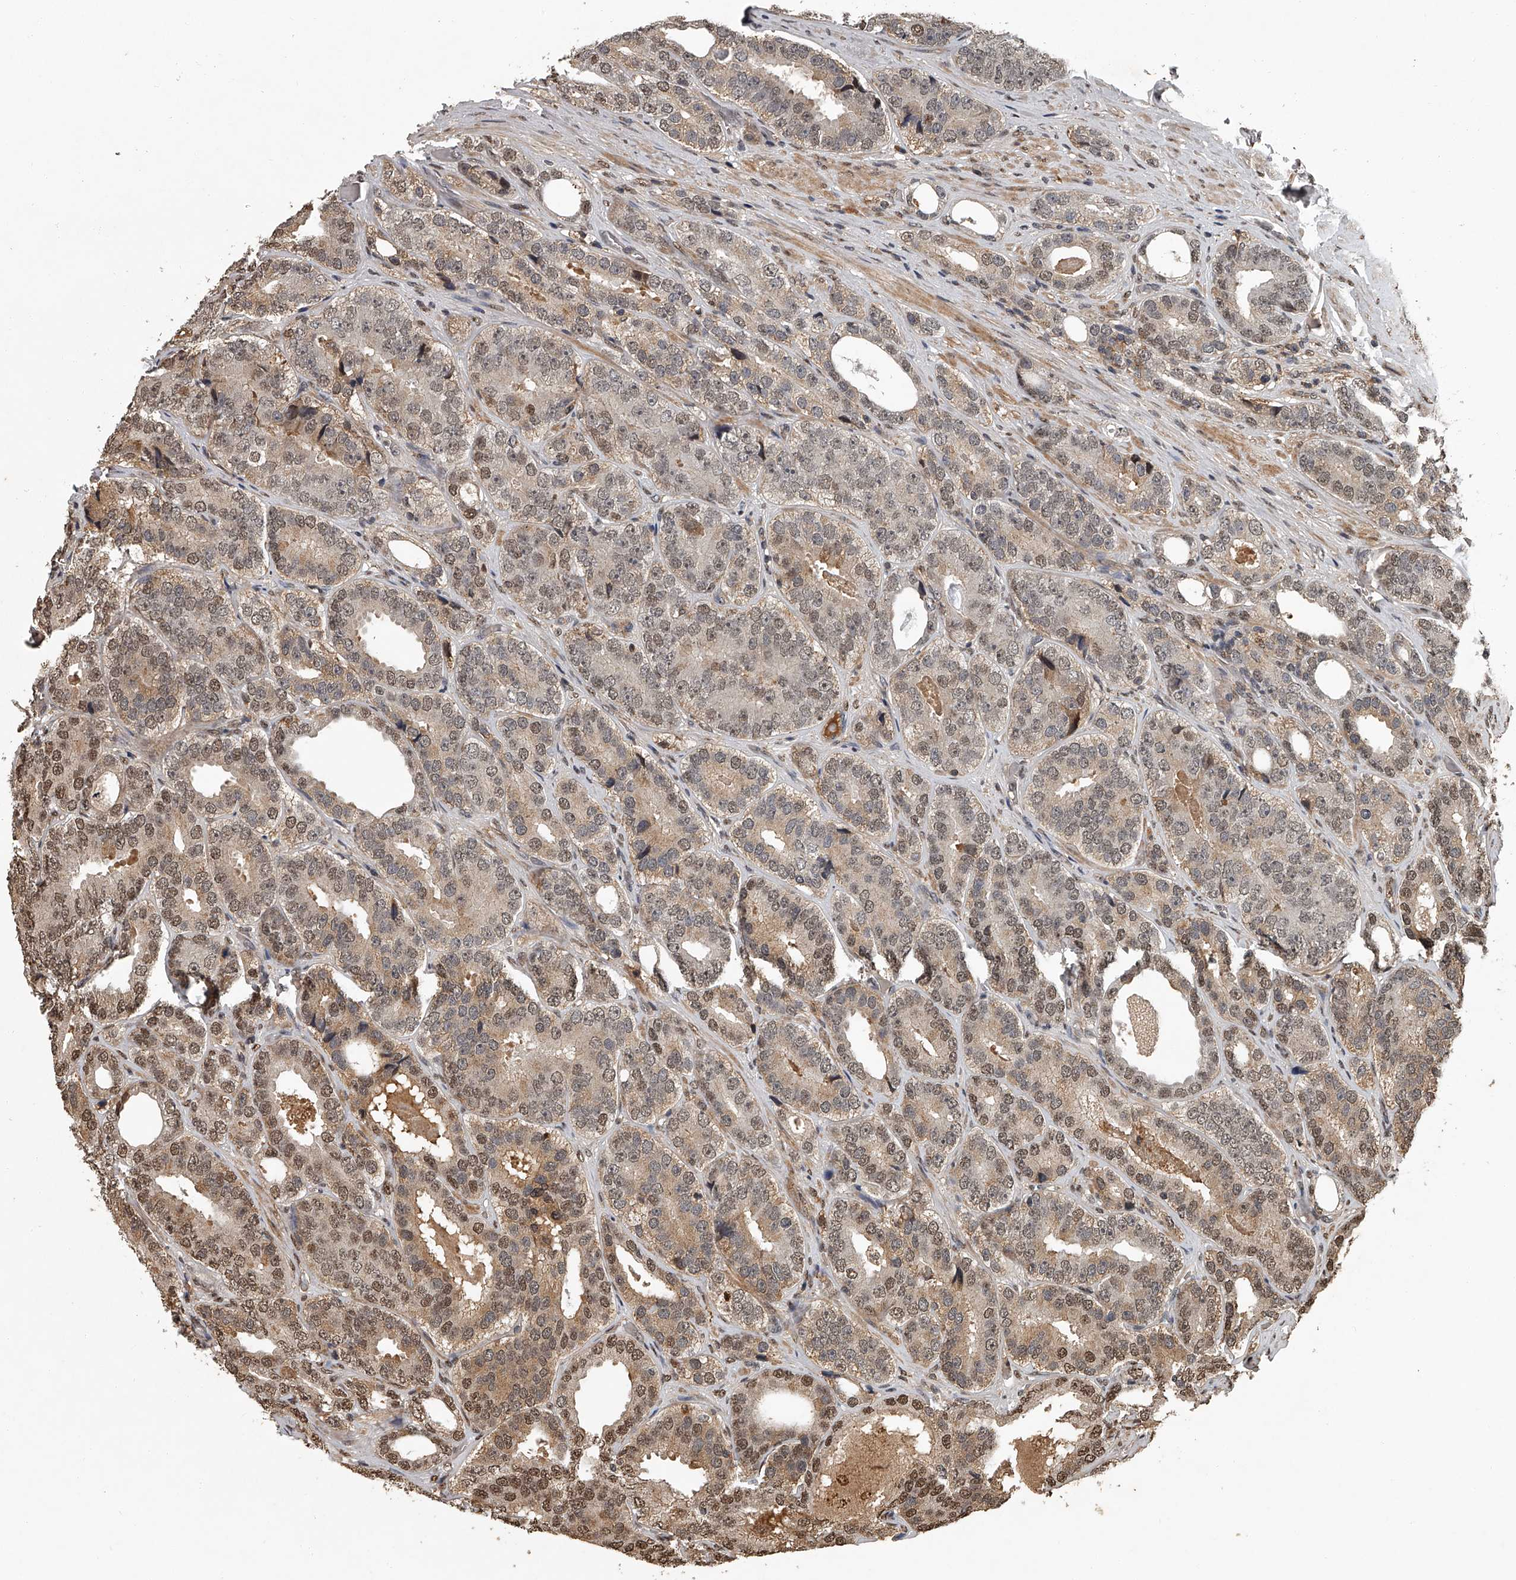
{"staining": {"intensity": "moderate", "quantity": "25%-75%", "location": "cytoplasmic/membranous,nuclear"}, "tissue": "prostate cancer", "cell_type": "Tumor cells", "image_type": "cancer", "snomed": [{"axis": "morphology", "description": "Adenocarcinoma, High grade"}, {"axis": "topography", "description": "Prostate"}], "caption": "High-magnification brightfield microscopy of prostate cancer (high-grade adenocarcinoma) stained with DAB (brown) and counterstained with hematoxylin (blue). tumor cells exhibit moderate cytoplasmic/membranous and nuclear positivity is identified in approximately25%-75% of cells.", "gene": "PLEKHG1", "patient": {"sex": "male", "age": 56}}